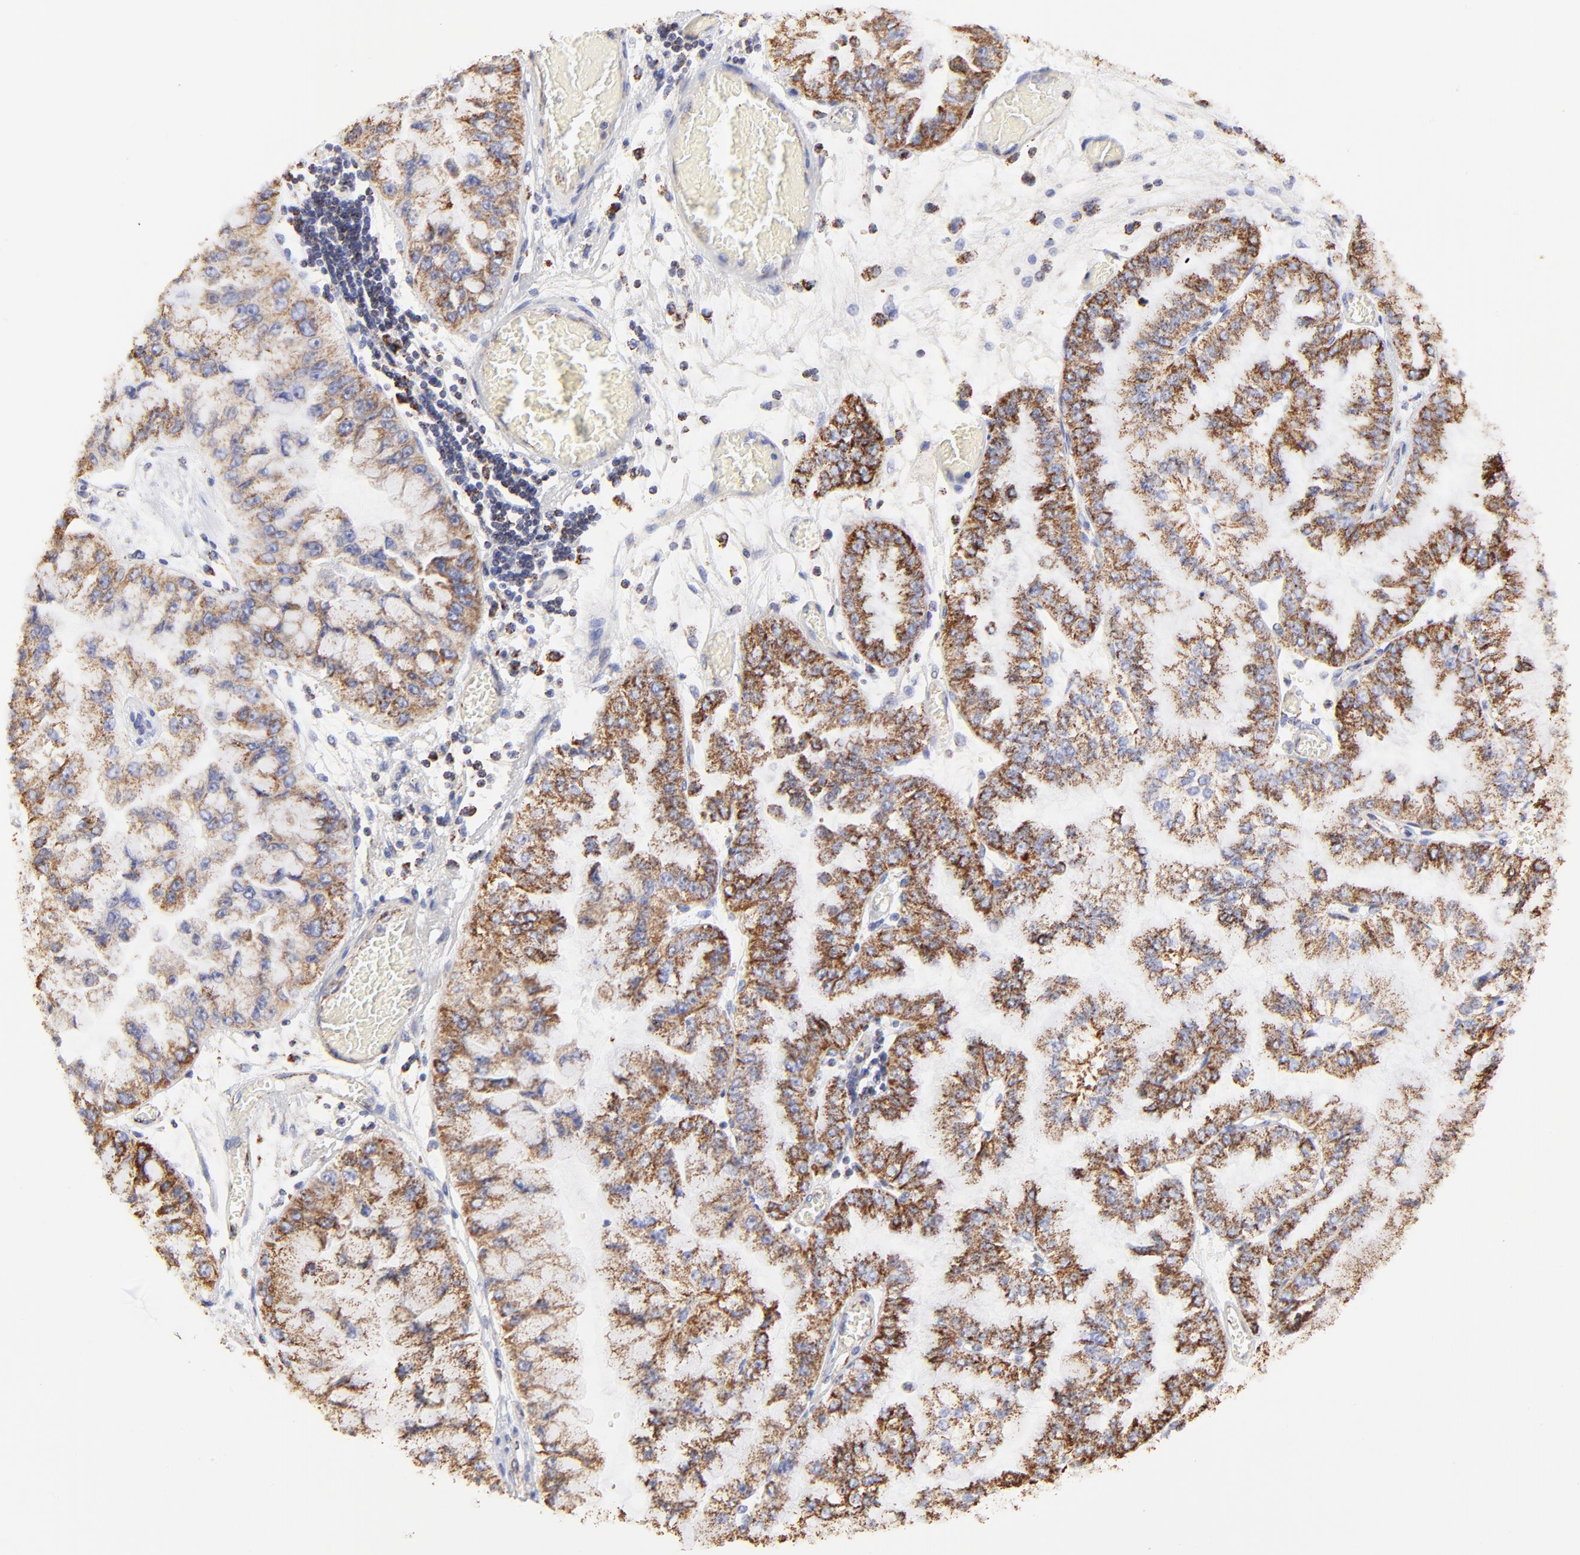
{"staining": {"intensity": "moderate", "quantity": ">75%", "location": "cytoplasmic/membranous"}, "tissue": "liver cancer", "cell_type": "Tumor cells", "image_type": "cancer", "snomed": [{"axis": "morphology", "description": "Cholangiocarcinoma"}, {"axis": "topography", "description": "Liver"}], "caption": "Immunohistochemical staining of human cholangiocarcinoma (liver) reveals moderate cytoplasmic/membranous protein positivity in approximately >75% of tumor cells.", "gene": "COX4I1", "patient": {"sex": "female", "age": 79}}